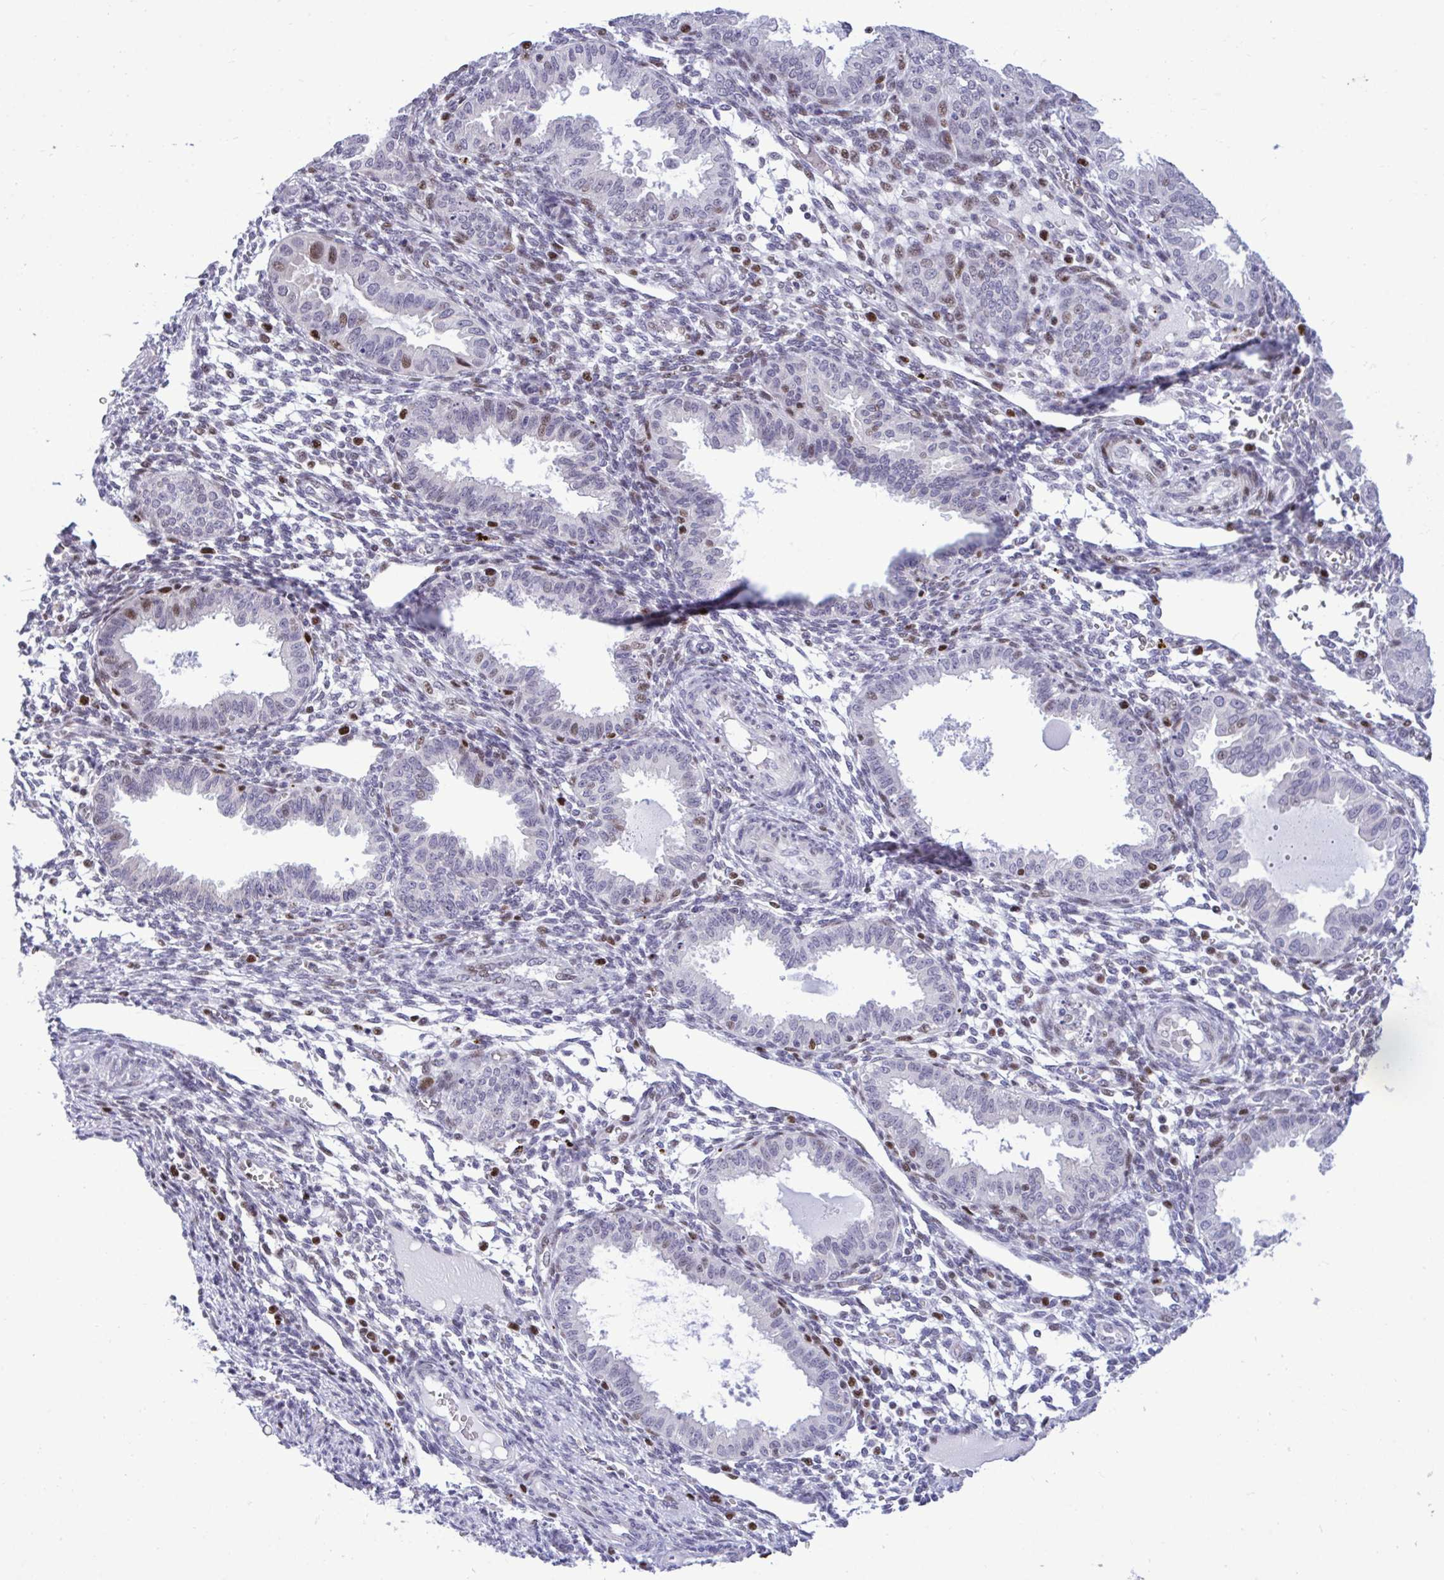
{"staining": {"intensity": "moderate", "quantity": "<25%", "location": "nuclear"}, "tissue": "endometrium", "cell_type": "Cells in endometrial stroma", "image_type": "normal", "snomed": [{"axis": "morphology", "description": "Normal tissue, NOS"}, {"axis": "topography", "description": "Endometrium"}], "caption": "Protein expression analysis of normal endometrium shows moderate nuclear expression in approximately <25% of cells in endometrial stroma.", "gene": "C1QL2", "patient": {"sex": "female", "age": 33}}